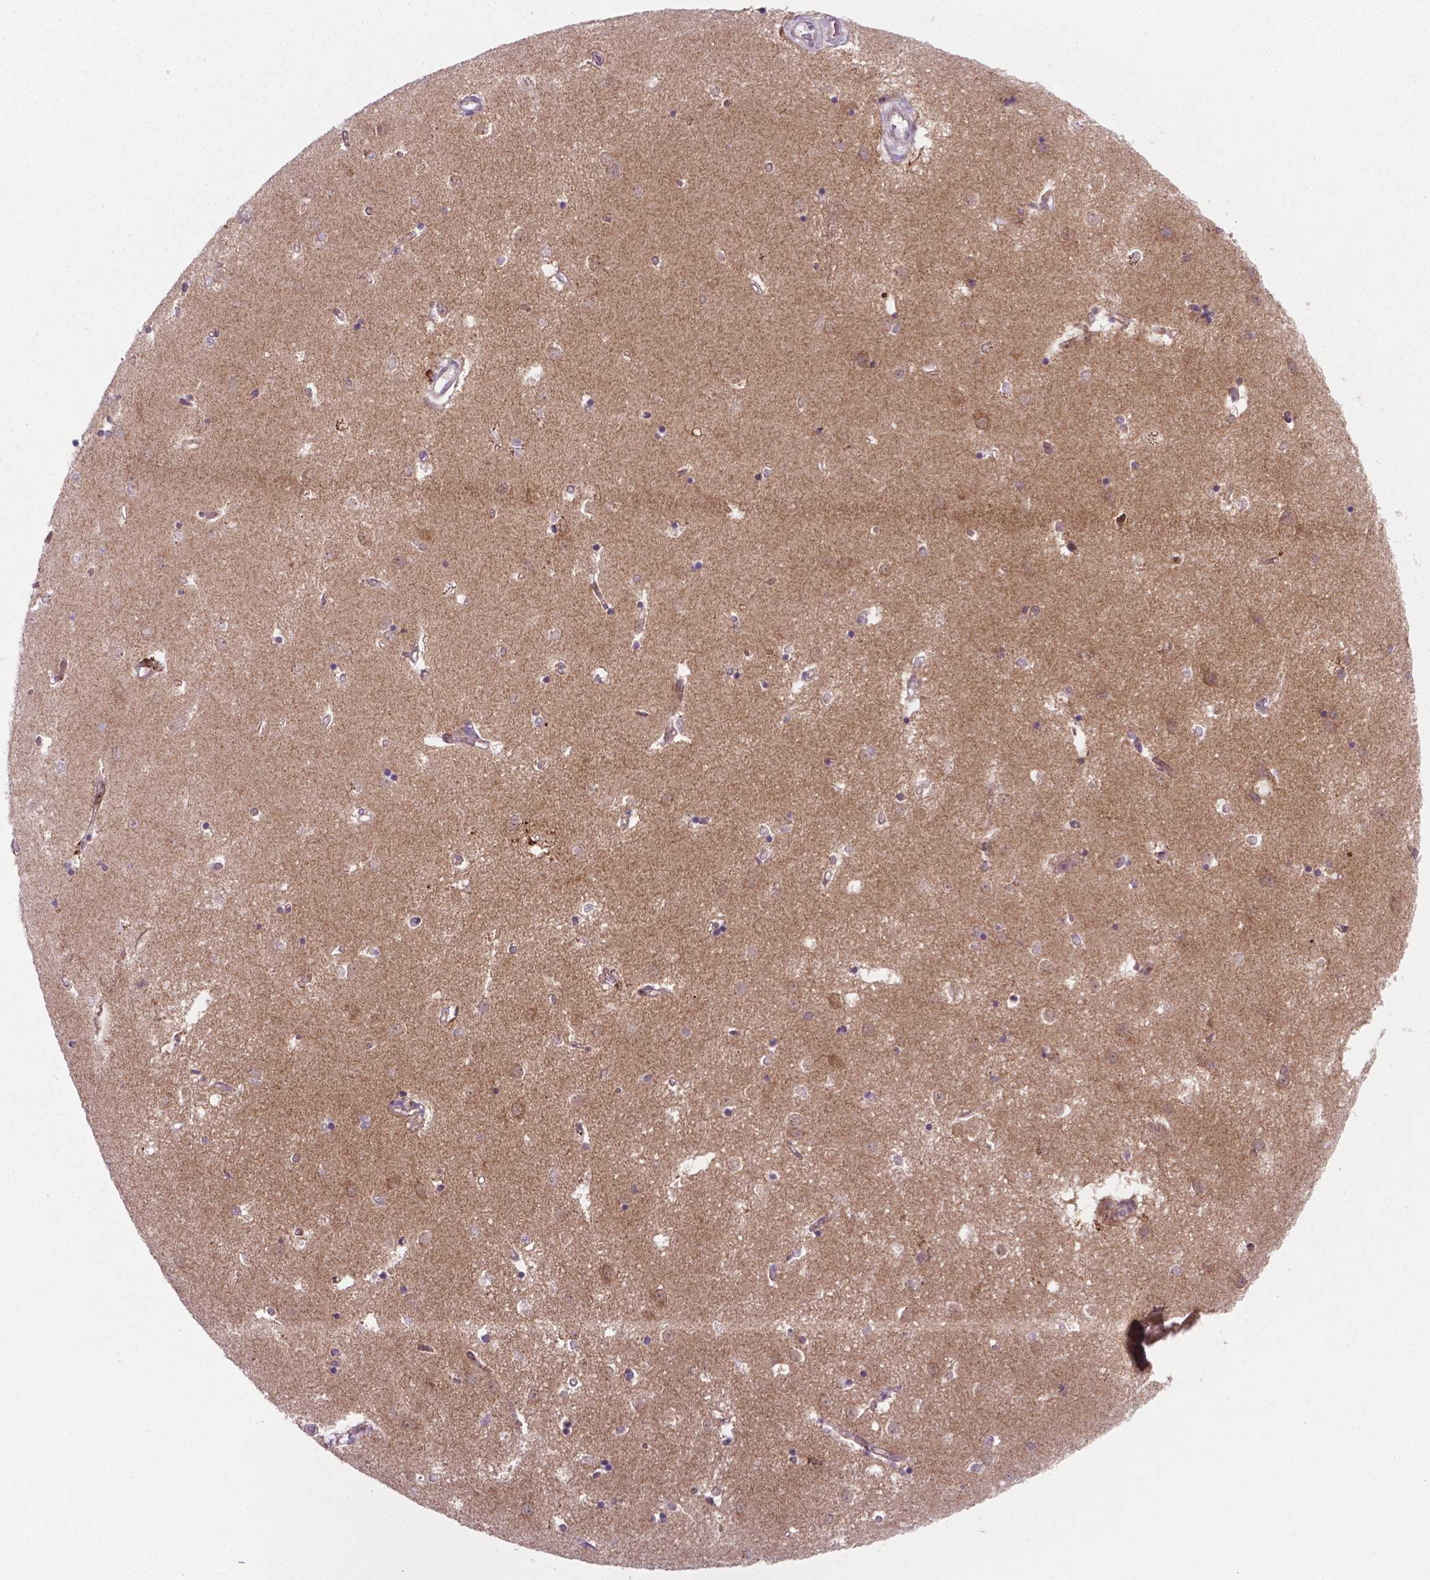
{"staining": {"intensity": "negative", "quantity": "none", "location": "none"}, "tissue": "caudate", "cell_type": "Glial cells", "image_type": "normal", "snomed": [{"axis": "morphology", "description": "Normal tissue, NOS"}, {"axis": "topography", "description": "Lateral ventricle wall"}], "caption": "Protein analysis of unremarkable caudate reveals no significant positivity in glial cells. (DAB (3,3'-diaminobenzidine) immunohistochemistry (IHC) visualized using brightfield microscopy, high magnification).", "gene": "LDHA", "patient": {"sex": "male", "age": 54}}